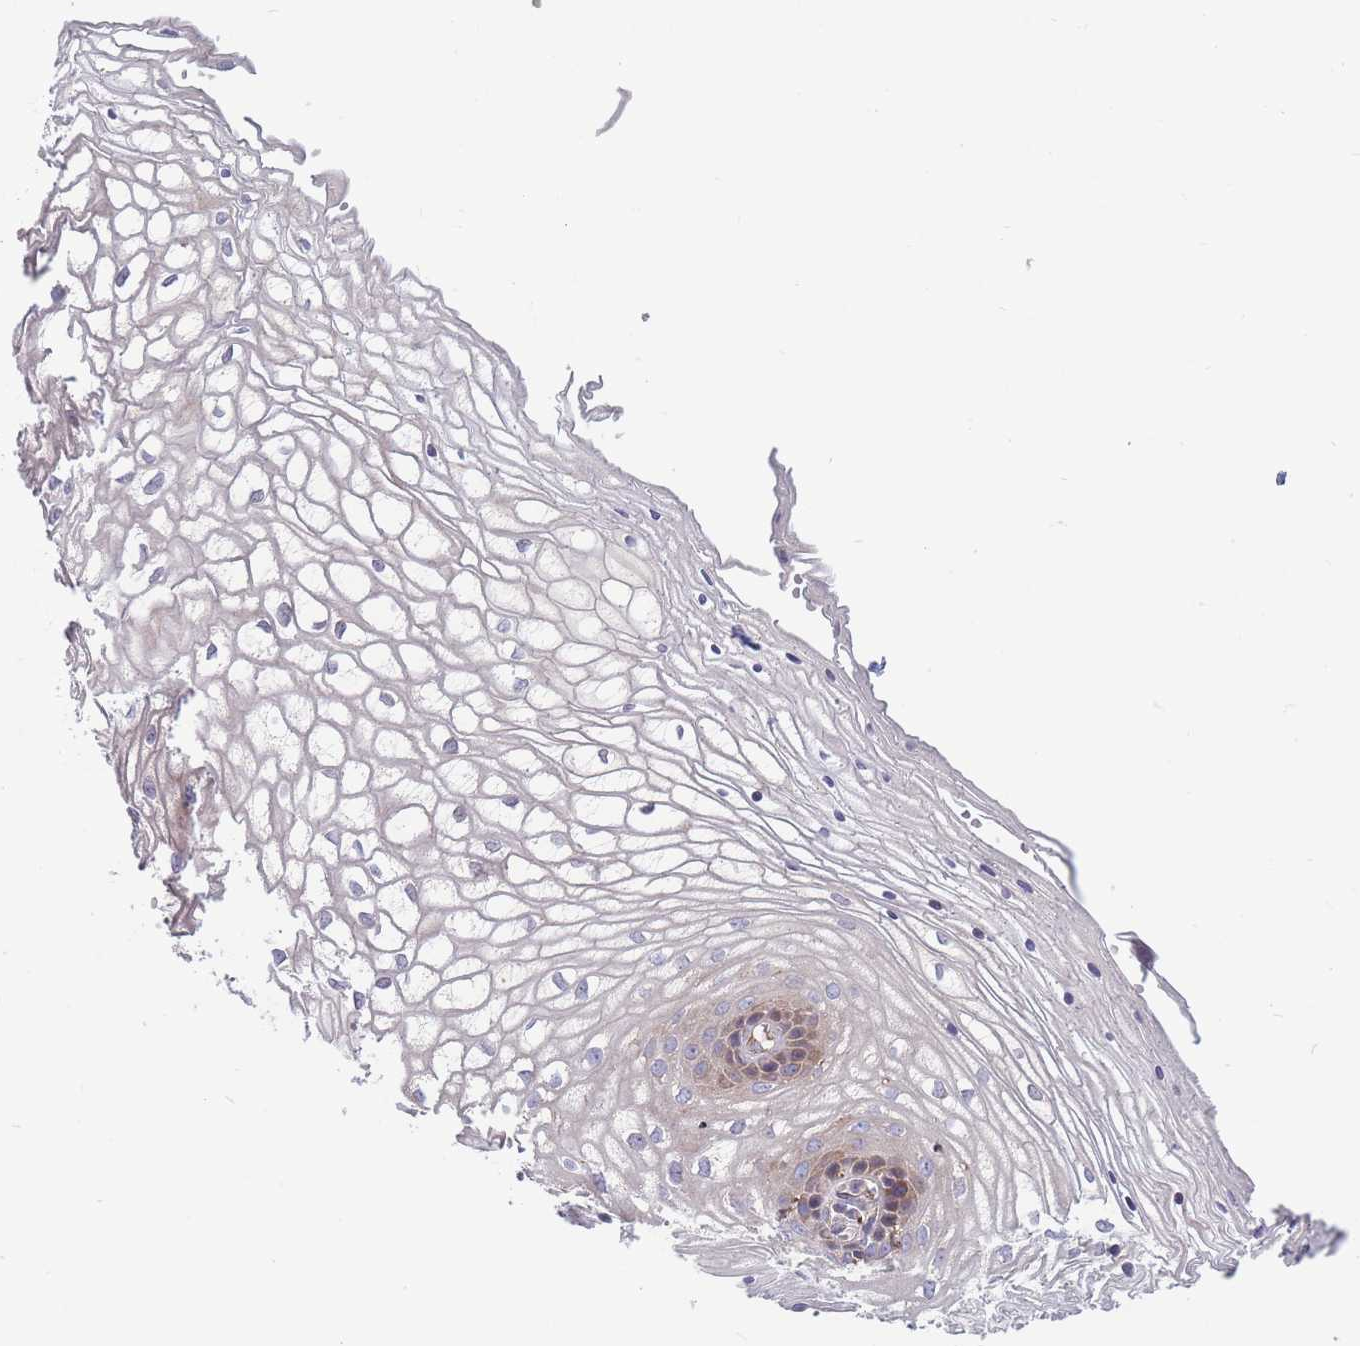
{"staining": {"intensity": "negative", "quantity": "none", "location": "none"}, "tissue": "vagina", "cell_type": "Squamous epithelial cells", "image_type": "normal", "snomed": [{"axis": "morphology", "description": "Normal tissue, NOS"}, {"axis": "topography", "description": "Vagina"}], "caption": "IHC of normal vagina shows no staining in squamous epithelial cells.", "gene": "TMEM131L", "patient": {"sex": "female", "age": 34}}